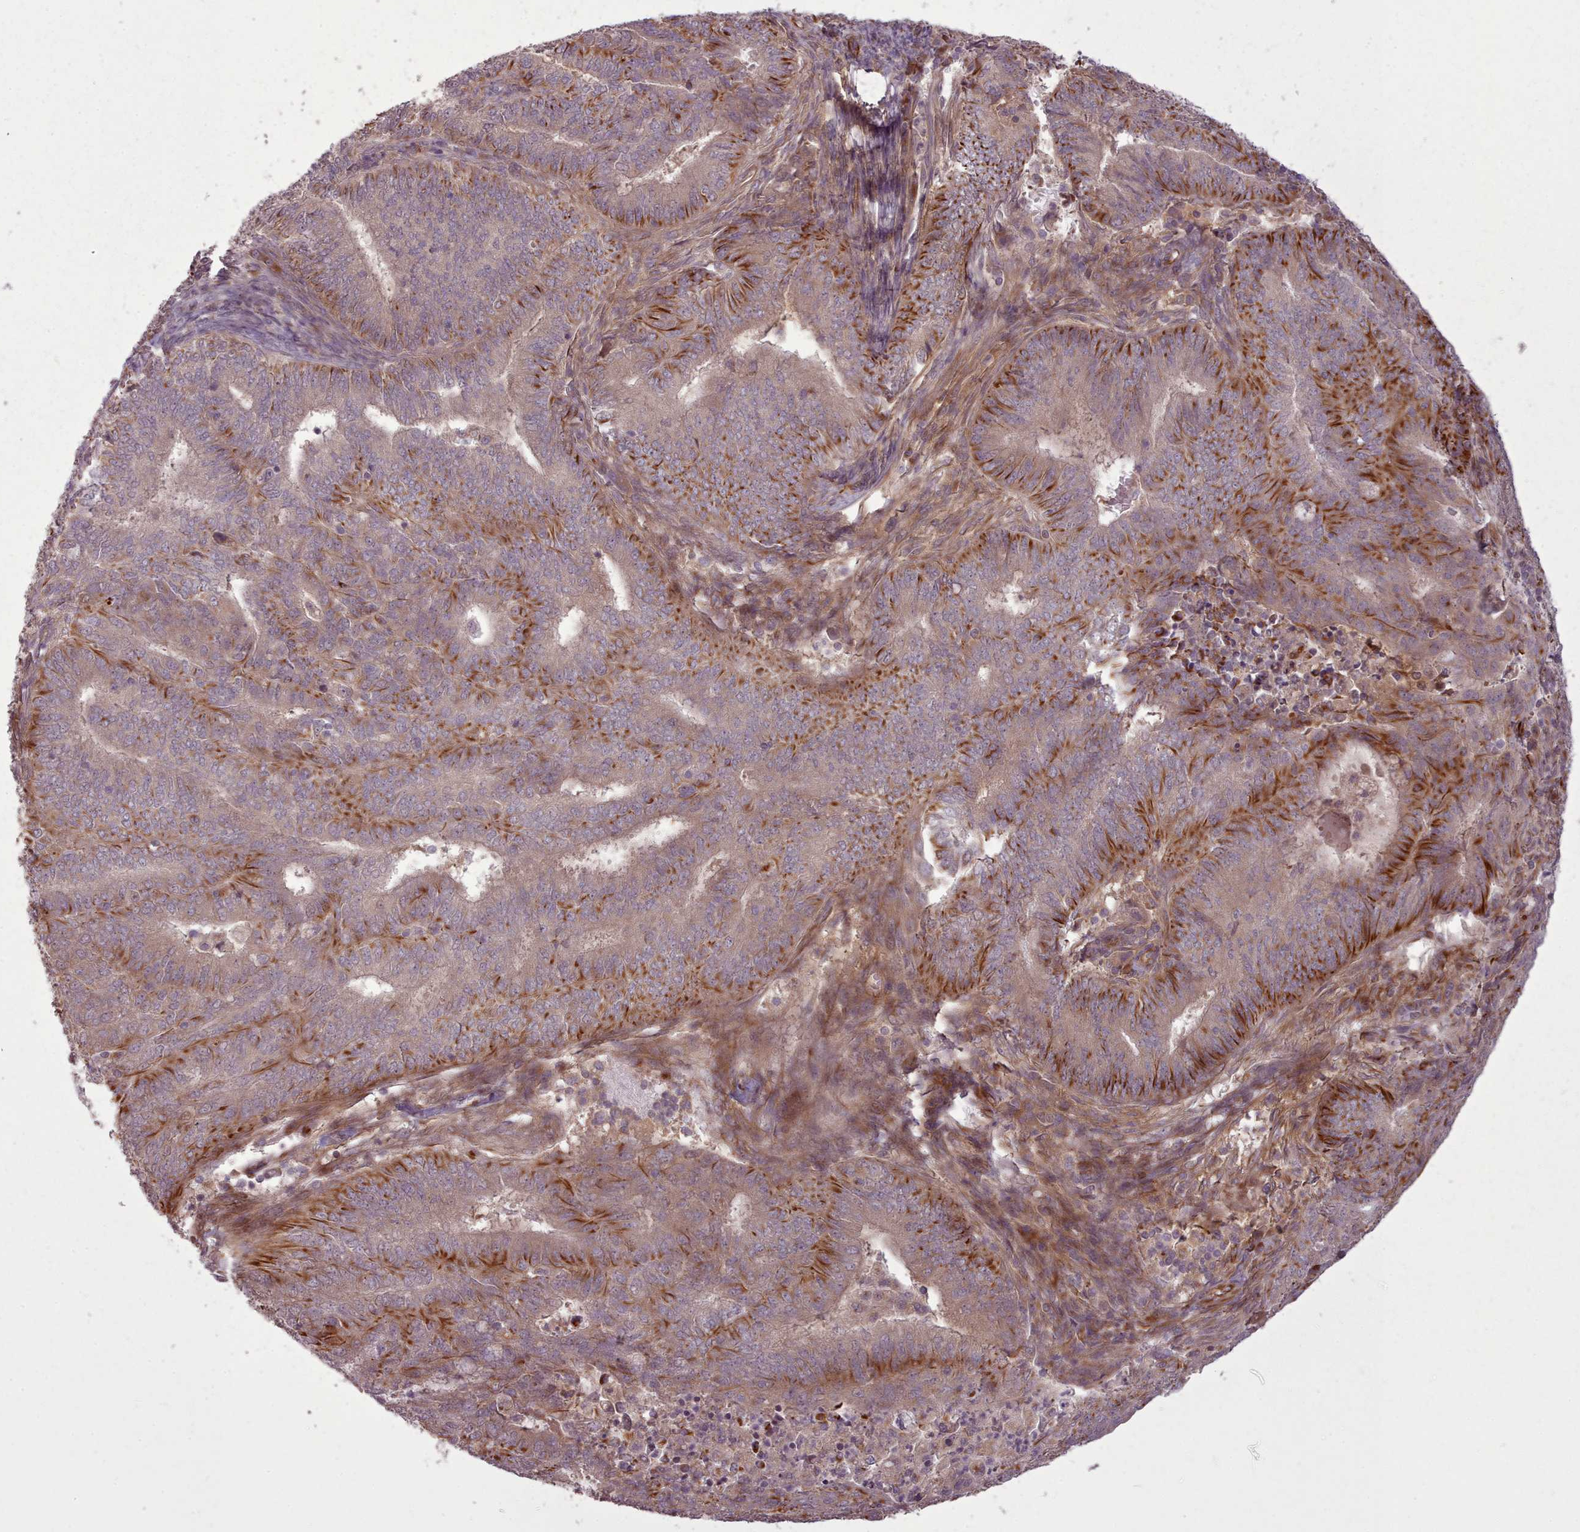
{"staining": {"intensity": "strong", "quantity": "25%-75%", "location": "cytoplasmic/membranous"}, "tissue": "endometrial cancer", "cell_type": "Tumor cells", "image_type": "cancer", "snomed": [{"axis": "morphology", "description": "Adenocarcinoma, NOS"}, {"axis": "topography", "description": "Endometrium"}], "caption": "Brown immunohistochemical staining in adenocarcinoma (endometrial) demonstrates strong cytoplasmic/membranous staining in about 25%-75% of tumor cells.", "gene": "GBGT1", "patient": {"sex": "female", "age": 62}}